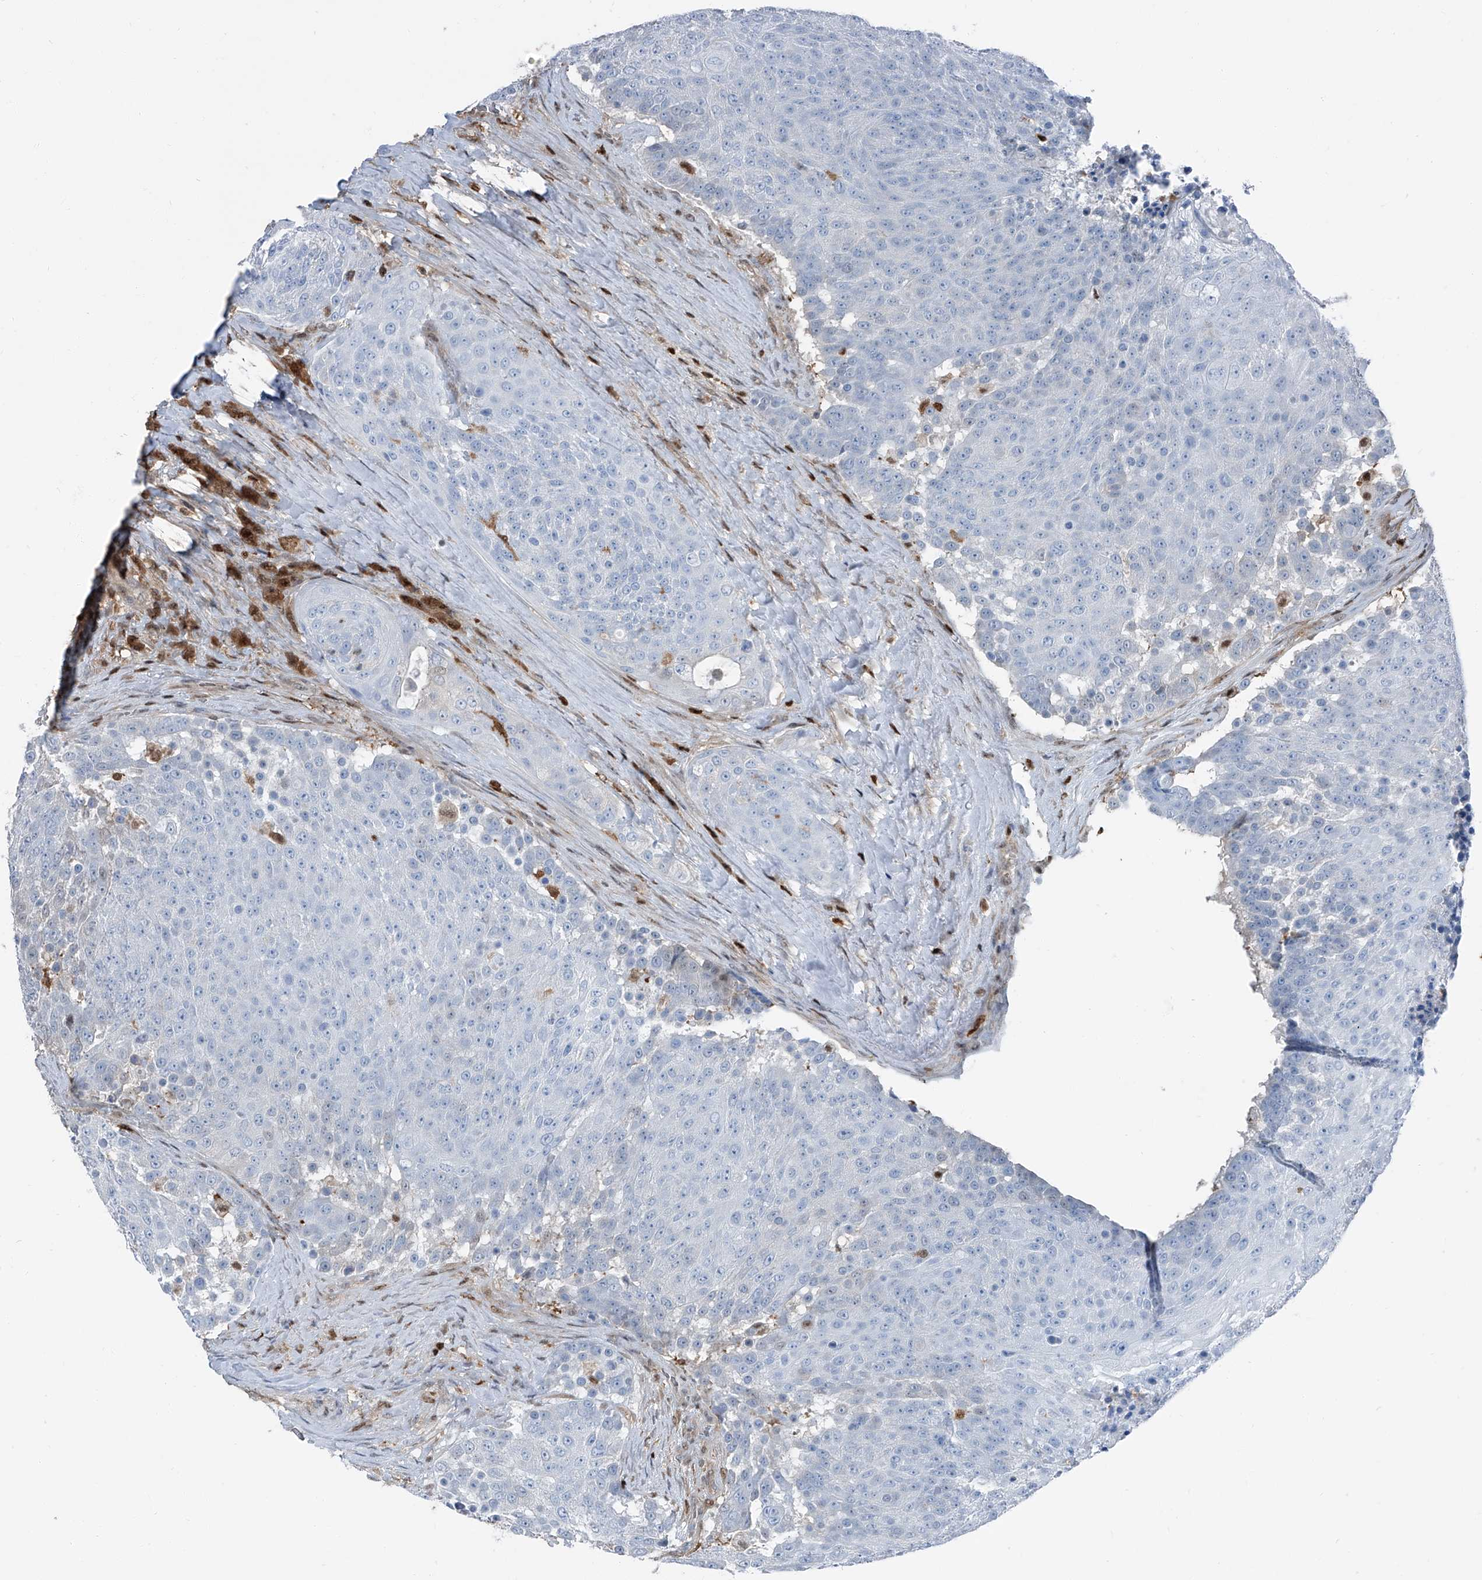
{"staining": {"intensity": "negative", "quantity": "none", "location": "none"}, "tissue": "urothelial cancer", "cell_type": "Tumor cells", "image_type": "cancer", "snomed": [{"axis": "morphology", "description": "Urothelial carcinoma, High grade"}, {"axis": "topography", "description": "Urinary bladder"}], "caption": "Tumor cells are negative for protein expression in human high-grade urothelial carcinoma. Nuclei are stained in blue.", "gene": "PSMB10", "patient": {"sex": "female", "age": 63}}